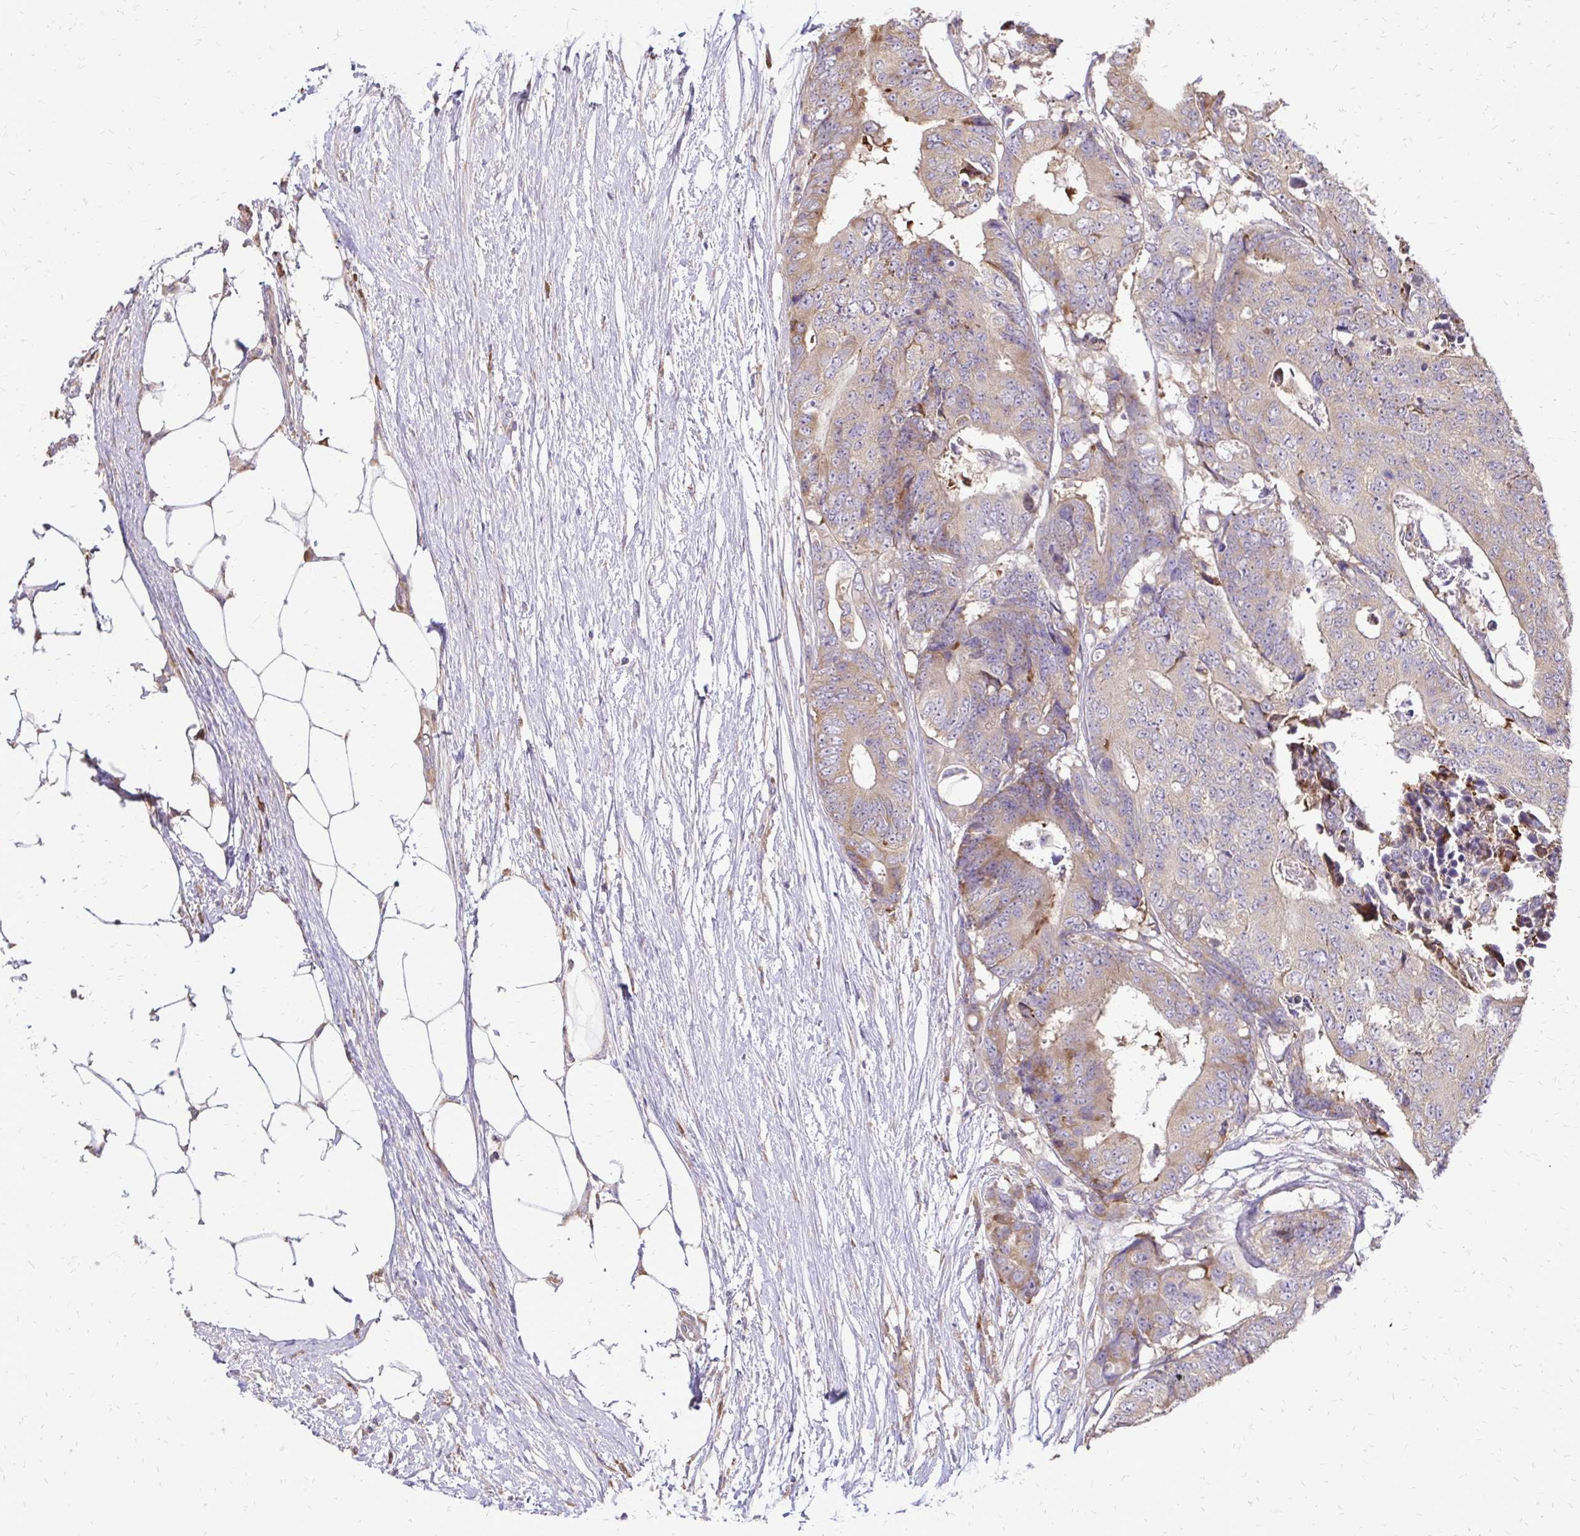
{"staining": {"intensity": "weak", "quantity": "25%-75%", "location": "cytoplasmic/membranous"}, "tissue": "colorectal cancer", "cell_type": "Tumor cells", "image_type": "cancer", "snomed": [{"axis": "morphology", "description": "Adenocarcinoma, NOS"}, {"axis": "topography", "description": "Colon"}], "caption": "Weak cytoplasmic/membranous positivity for a protein is seen in approximately 25%-75% of tumor cells of colorectal cancer (adenocarcinoma) using immunohistochemistry.", "gene": "RPS3", "patient": {"sex": "female", "age": 48}}